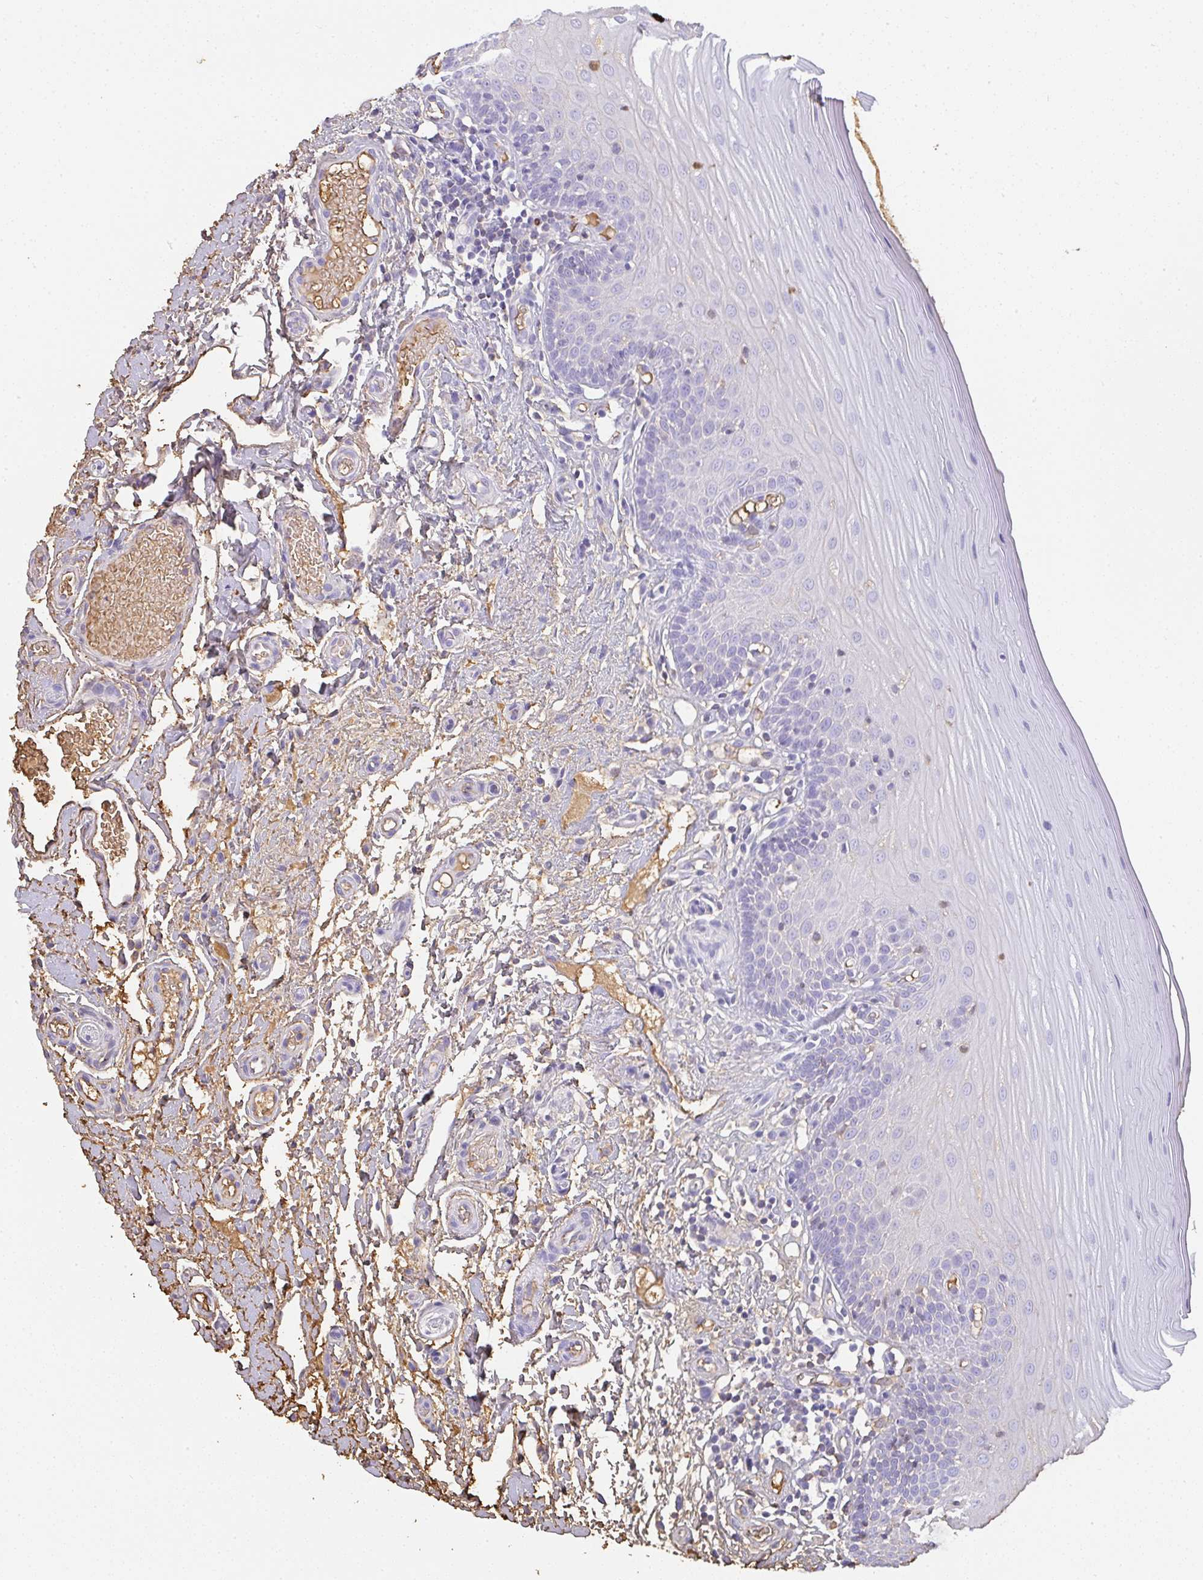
{"staining": {"intensity": "negative", "quantity": "none", "location": "none"}, "tissue": "oral mucosa", "cell_type": "Squamous epithelial cells", "image_type": "normal", "snomed": [{"axis": "morphology", "description": "Normal tissue, NOS"}, {"axis": "topography", "description": "Oral tissue"}, {"axis": "topography", "description": "Tounge, NOS"}, {"axis": "topography", "description": "Head-Neck"}], "caption": "Protein analysis of benign oral mucosa shows no significant staining in squamous epithelial cells. (DAB (3,3'-diaminobenzidine) immunohistochemistry, high magnification).", "gene": "SMYD5", "patient": {"sex": "female", "age": 84}}